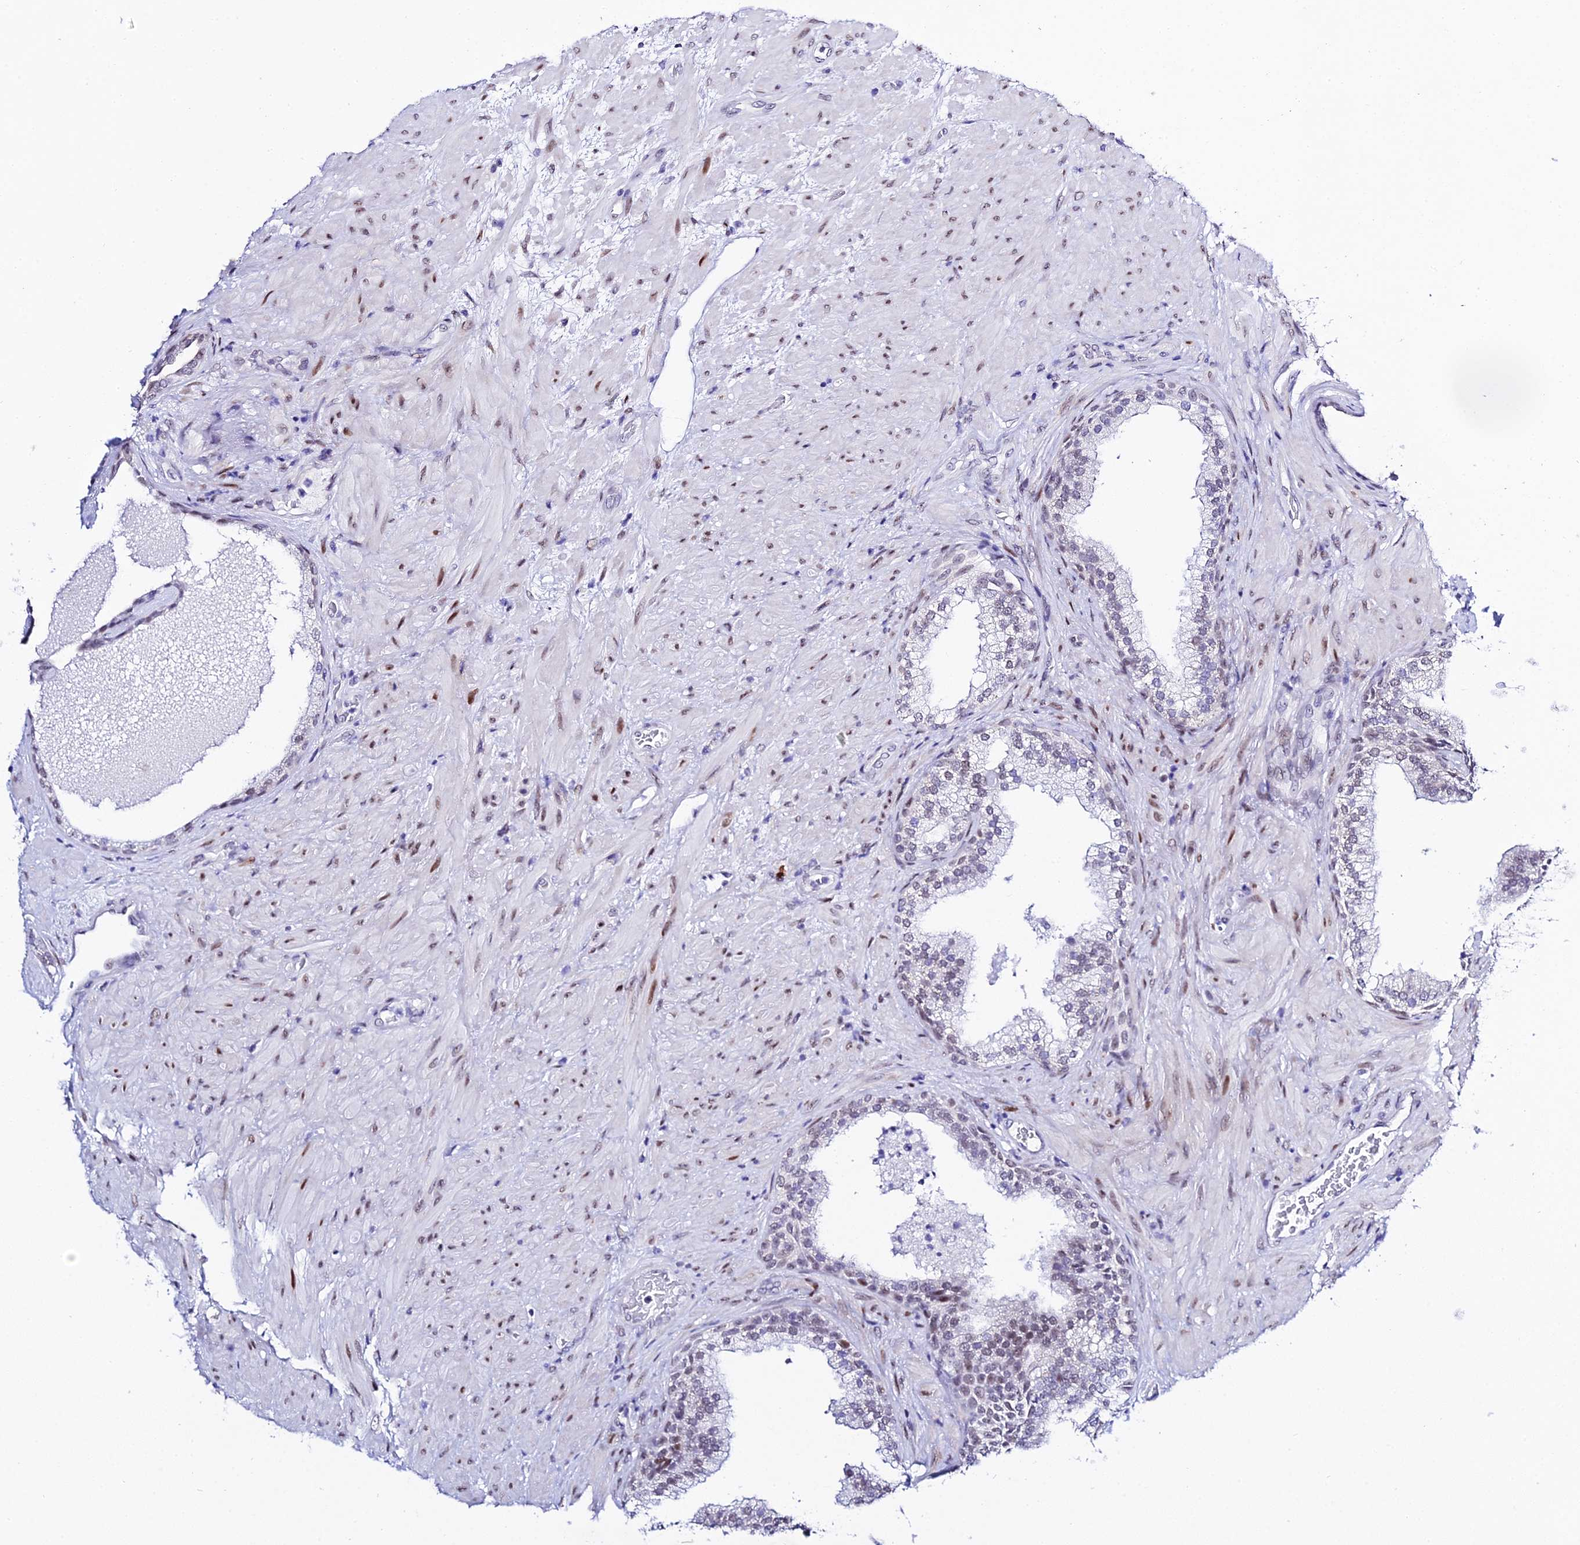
{"staining": {"intensity": "weak", "quantity": "<25%", "location": "nuclear"}, "tissue": "prostate", "cell_type": "Glandular cells", "image_type": "normal", "snomed": [{"axis": "morphology", "description": "Normal tissue, NOS"}, {"axis": "topography", "description": "Prostate"}], "caption": "Immunohistochemistry of normal prostate reveals no positivity in glandular cells. (Stains: DAB (3,3'-diaminobenzidine) immunohistochemistry with hematoxylin counter stain, Microscopy: brightfield microscopy at high magnification).", "gene": "POFUT2", "patient": {"sex": "male", "age": 76}}